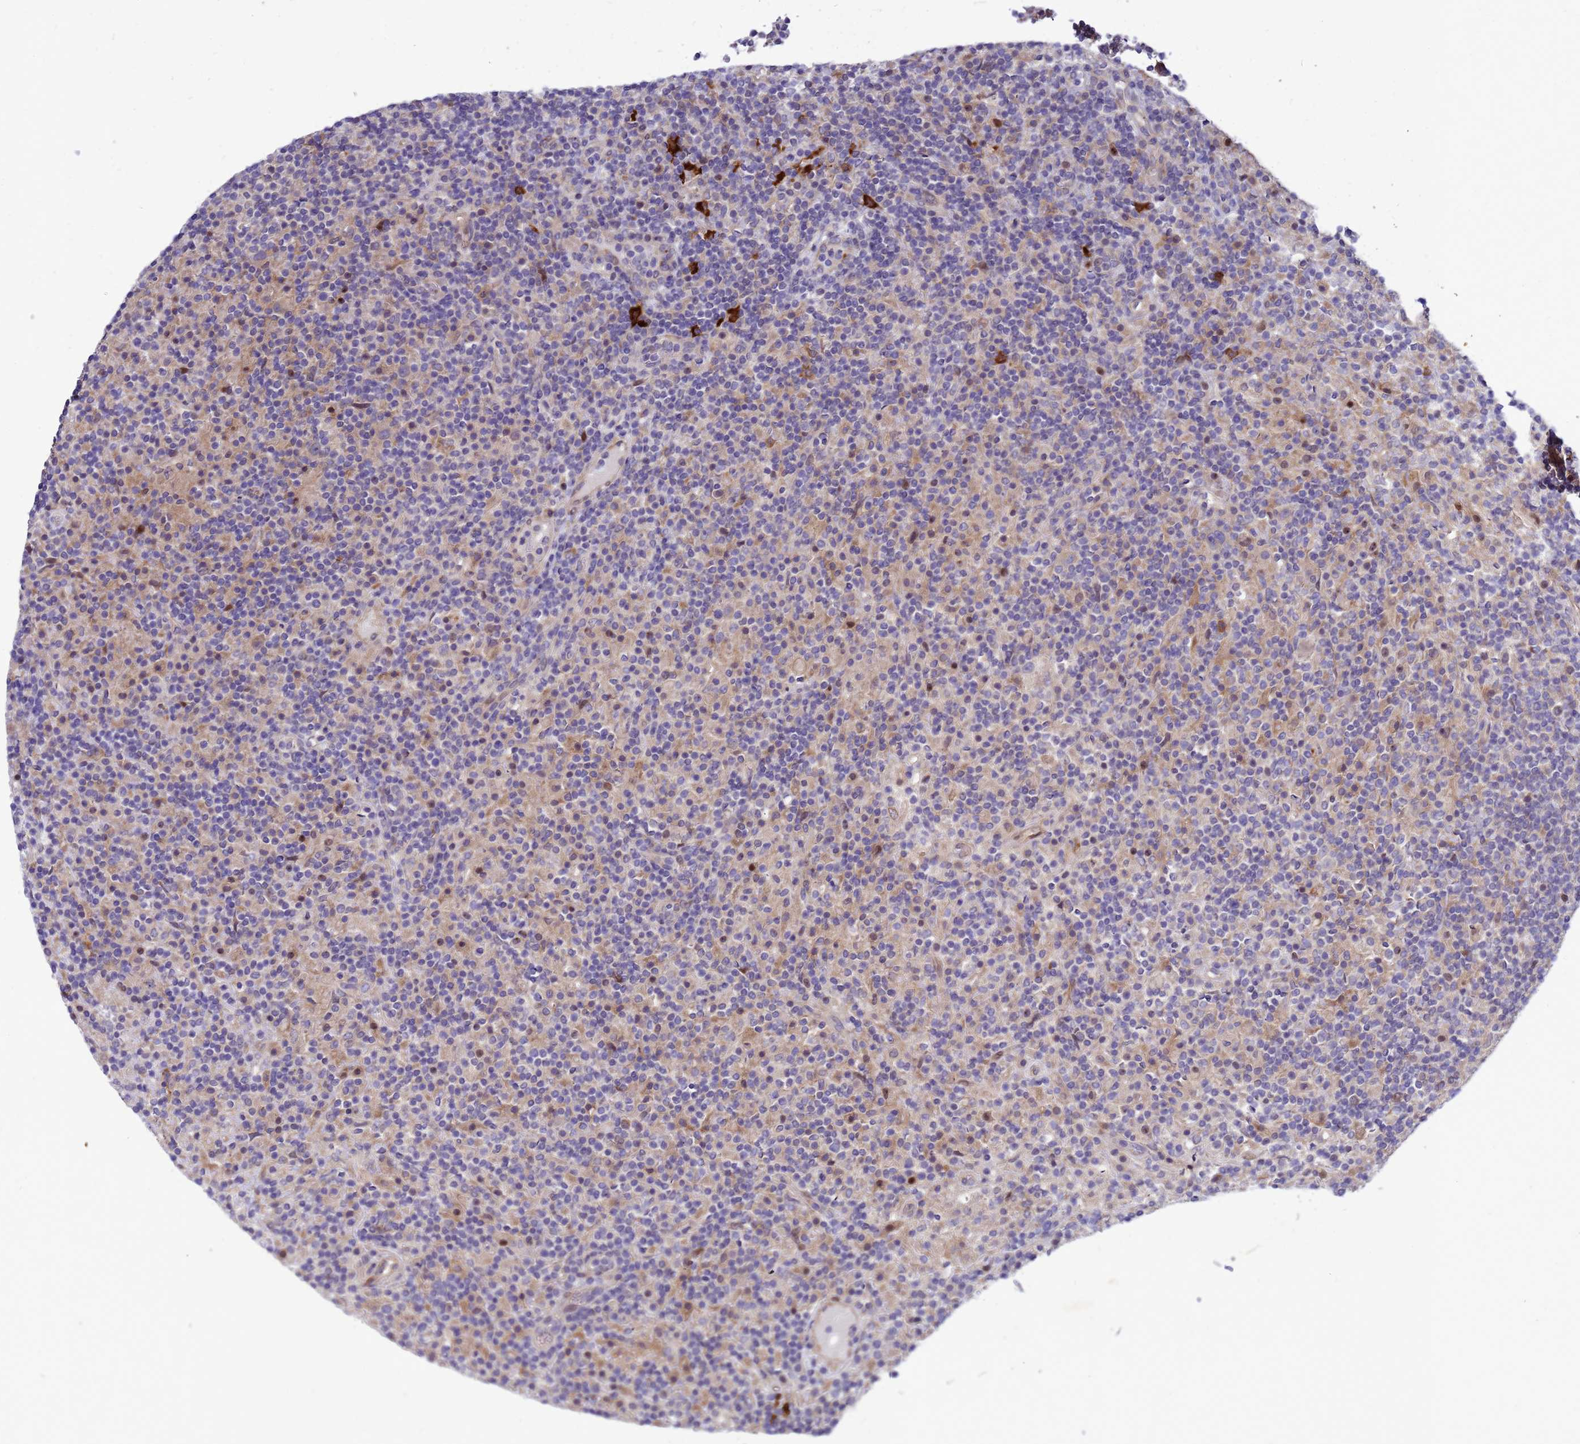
{"staining": {"intensity": "negative", "quantity": "none", "location": "none"}, "tissue": "lymphoma", "cell_type": "Tumor cells", "image_type": "cancer", "snomed": [{"axis": "morphology", "description": "Hodgkin's disease, NOS"}, {"axis": "topography", "description": "Lymph node"}], "caption": "High power microscopy image of an immunohistochemistry micrograph of lymphoma, revealing no significant expression in tumor cells.", "gene": "RNF215", "patient": {"sex": "male", "age": 70}}